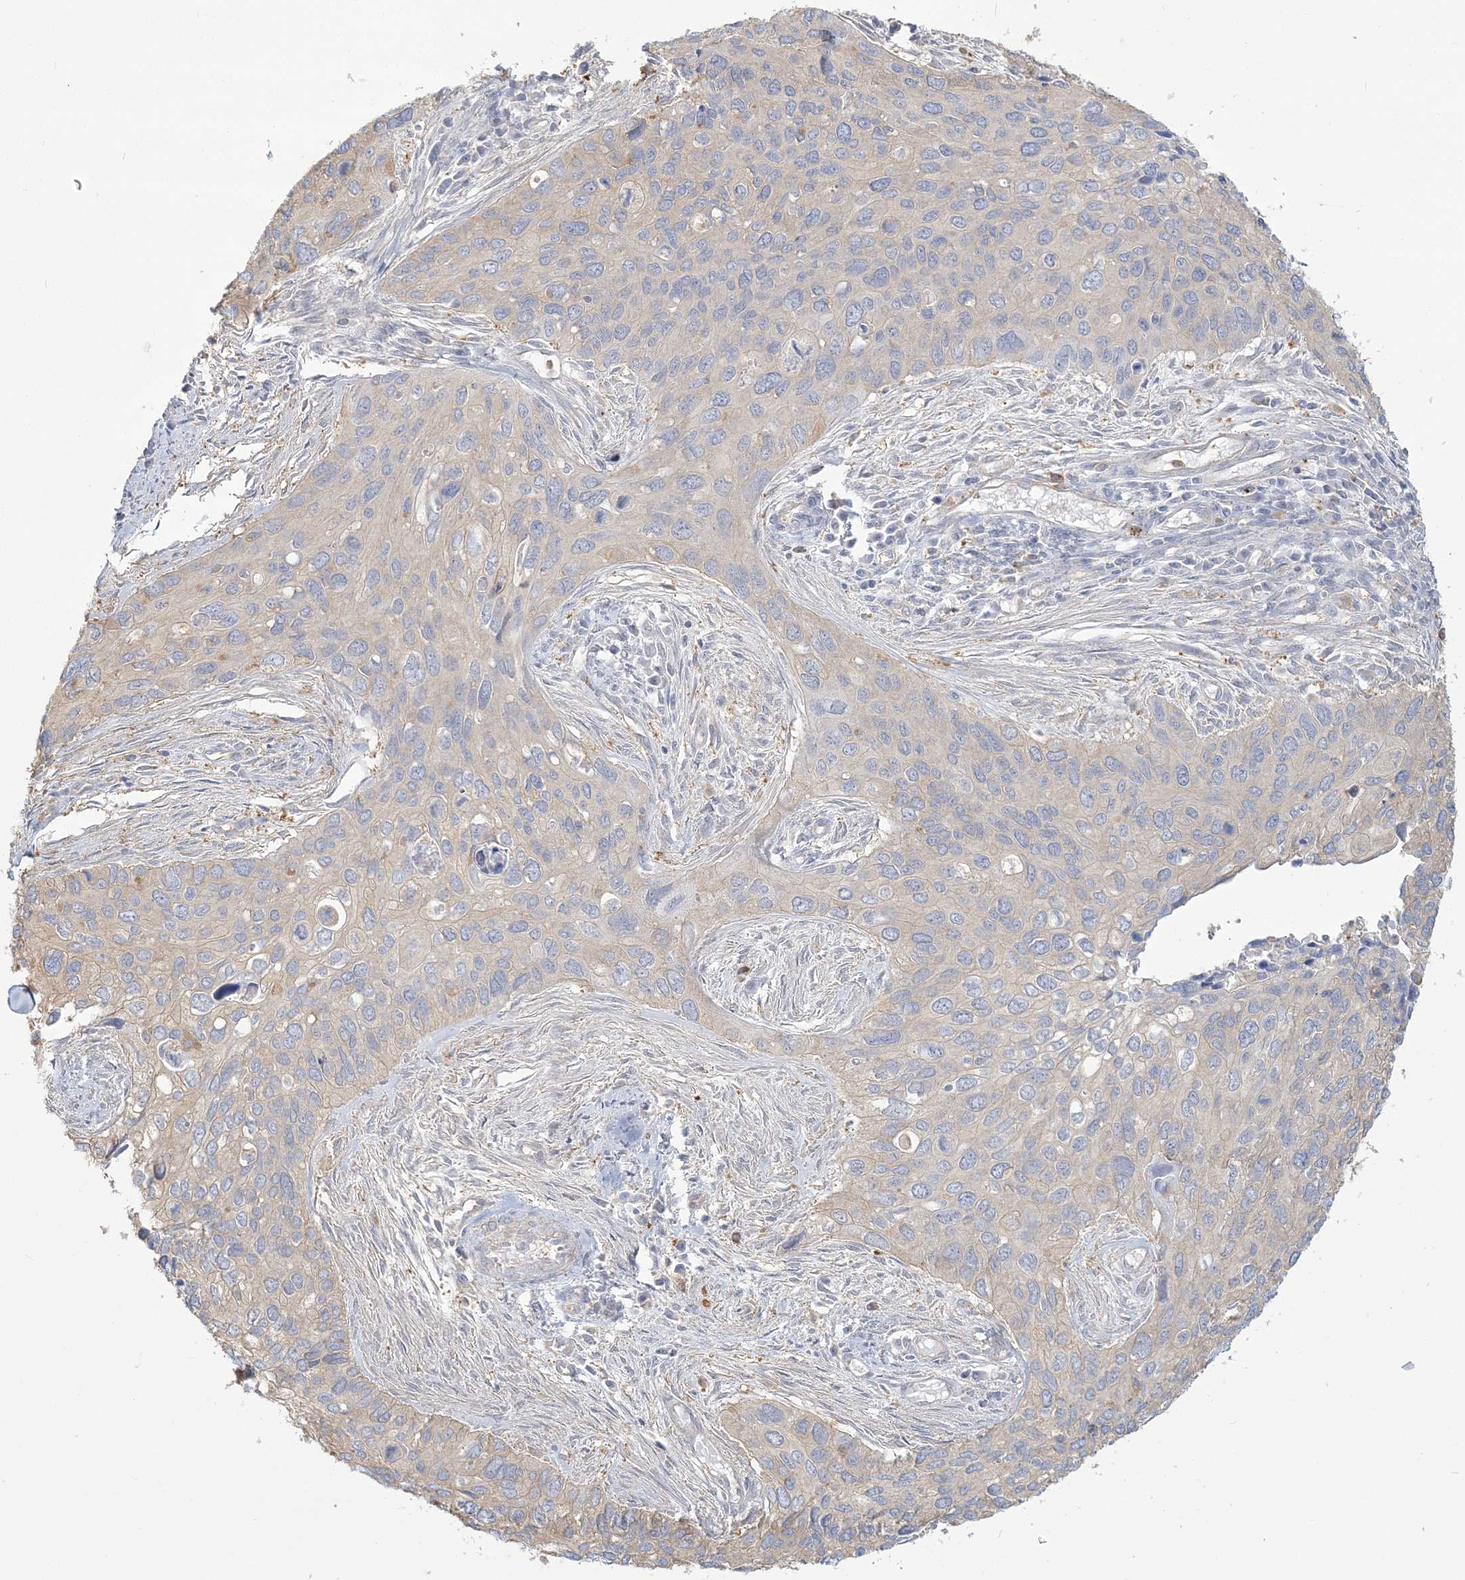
{"staining": {"intensity": "negative", "quantity": "none", "location": "none"}, "tissue": "cervical cancer", "cell_type": "Tumor cells", "image_type": "cancer", "snomed": [{"axis": "morphology", "description": "Squamous cell carcinoma, NOS"}, {"axis": "topography", "description": "Cervix"}], "caption": "Protein analysis of cervical cancer (squamous cell carcinoma) demonstrates no significant positivity in tumor cells.", "gene": "ANKS1A", "patient": {"sex": "female", "age": 55}}